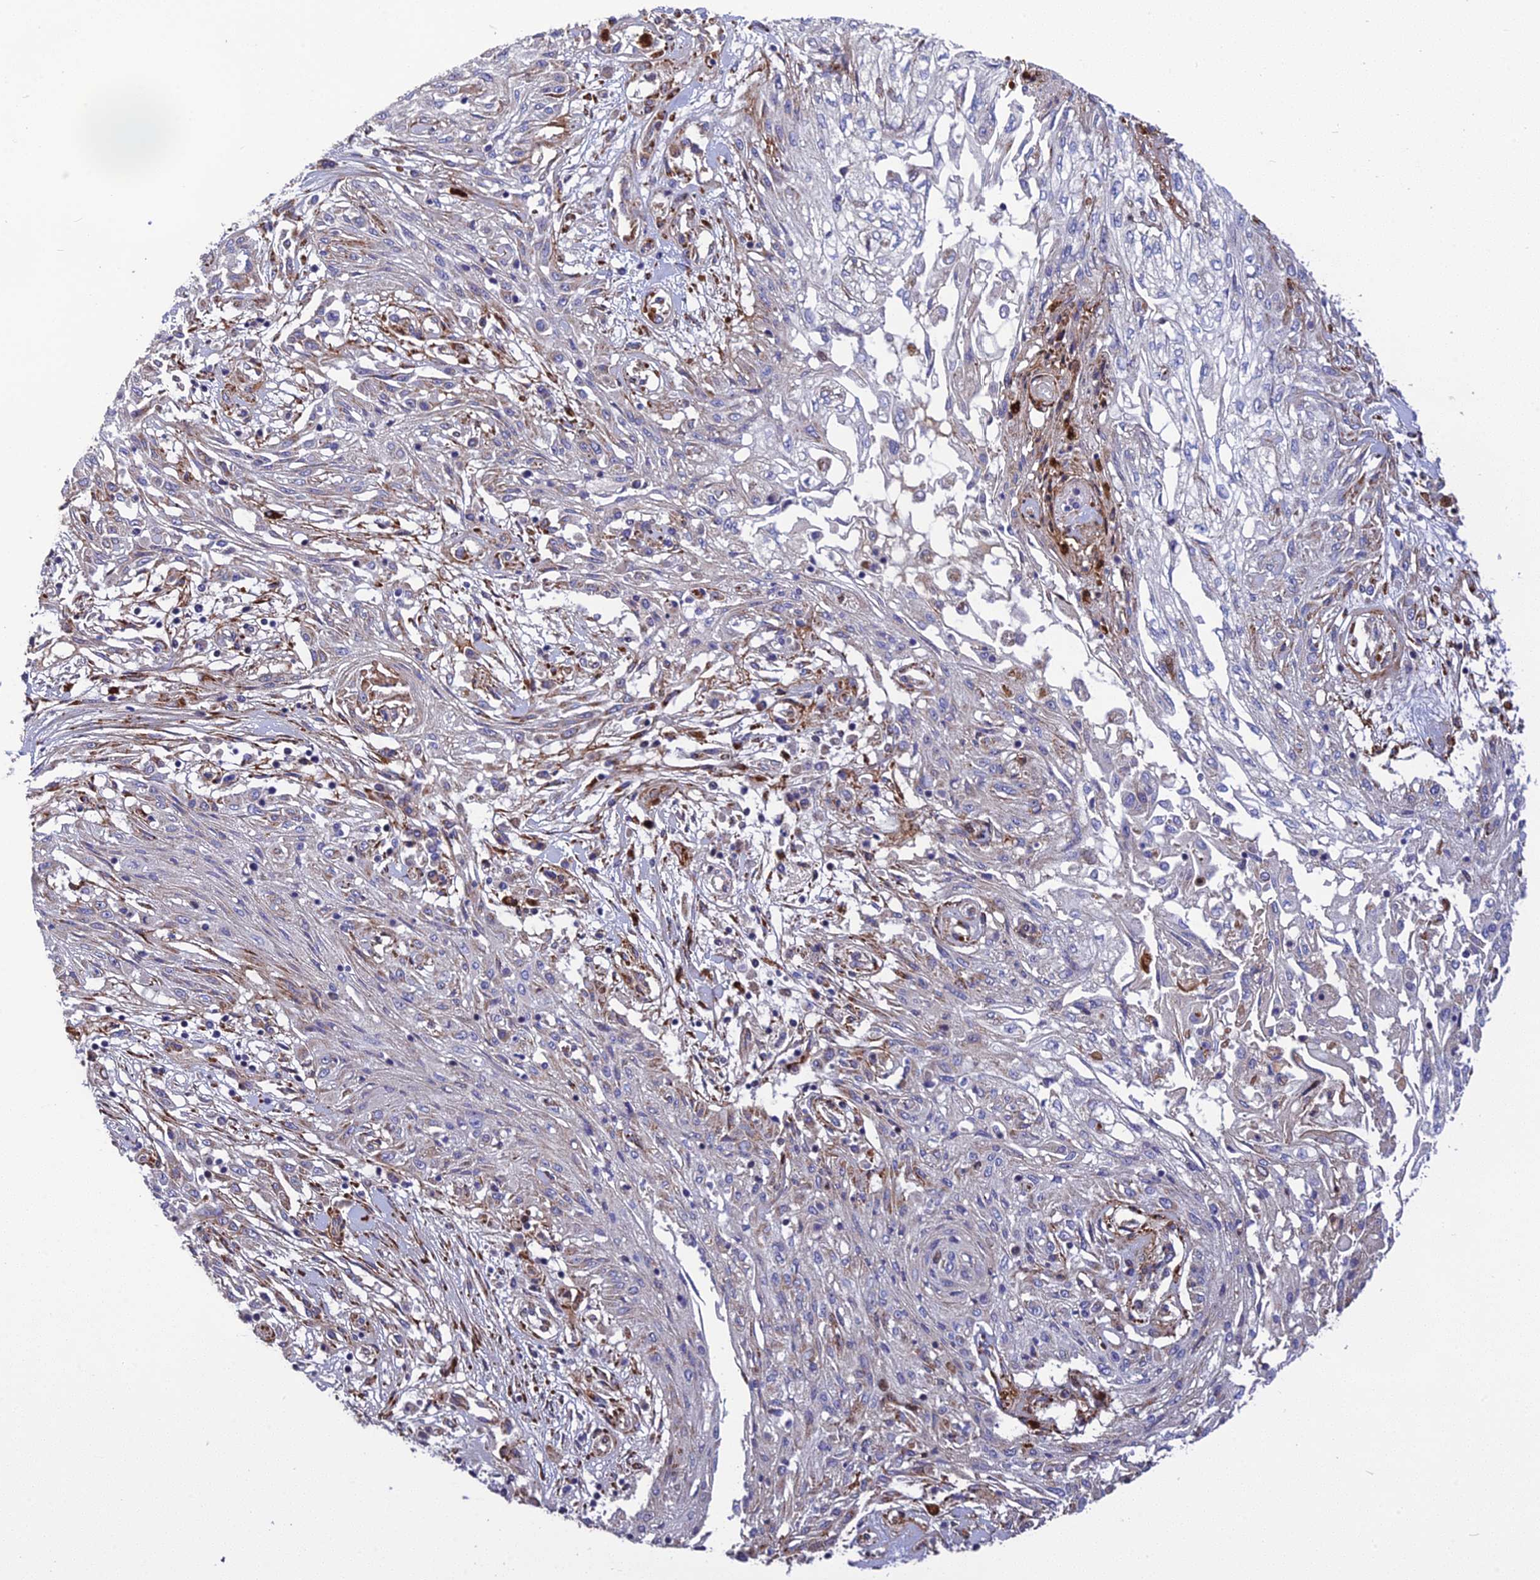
{"staining": {"intensity": "negative", "quantity": "none", "location": "none"}, "tissue": "skin cancer", "cell_type": "Tumor cells", "image_type": "cancer", "snomed": [{"axis": "morphology", "description": "Squamous cell carcinoma, NOS"}, {"axis": "morphology", "description": "Squamous cell carcinoma, metastatic, NOS"}, {"axis": "topography", "description": "Skin"}, {"axis": "topography", "description": "Lymph node"}], "caption": "Image shows no protein expression in tumor cells of skin squamous cell carcinoma tissue. (Brightfield microscopy of DAB IHC at high magnification).", "gene": "CPSF4L", "patient": {"sex": "male", "age": 75}}